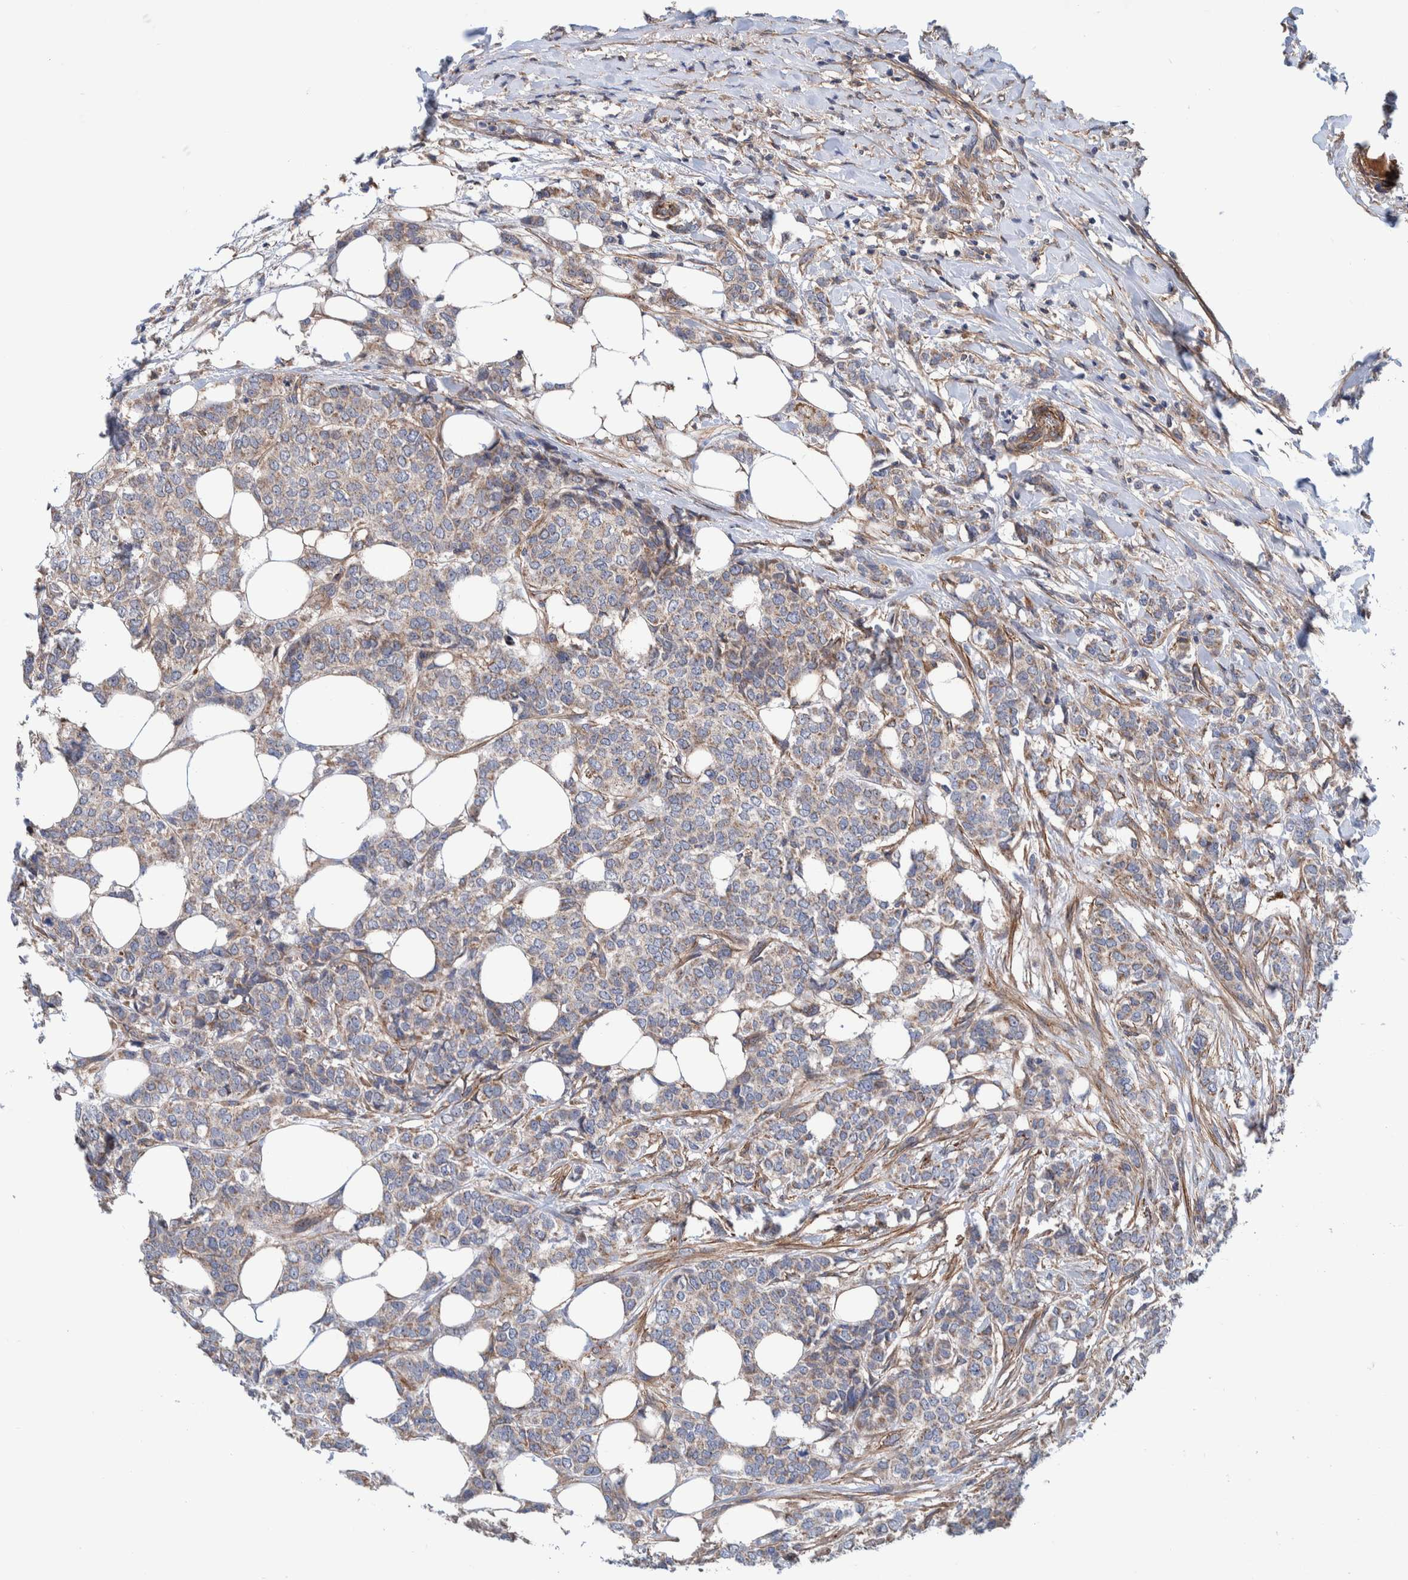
{"staining": {"intensity": "weak", "quantity": ">75%", "location": "cytoplasmic/membranous"}, "tissue": "breast cancer", "cell_type": "Tumor cells", "image_type": "cancer", "snomed": [{"axis": "morphology", "description": "Lobular carcinoma"}, {"axis": "topography", "description": "Skin"}, {"axis": "topography", "description": "Breast"}], "caption": "The image displays a brown stain indicating the presence of a protein in the cytoplasmic/membranous of tumor cells in breast cancer (lobular carcinoma). (Stains: DAB in brown, nuclei in blue, Microscopy: brightfield microscopy at high magnification).", "gene": "SLC25A10", "patient": {"sex": "female", "age": 46}}